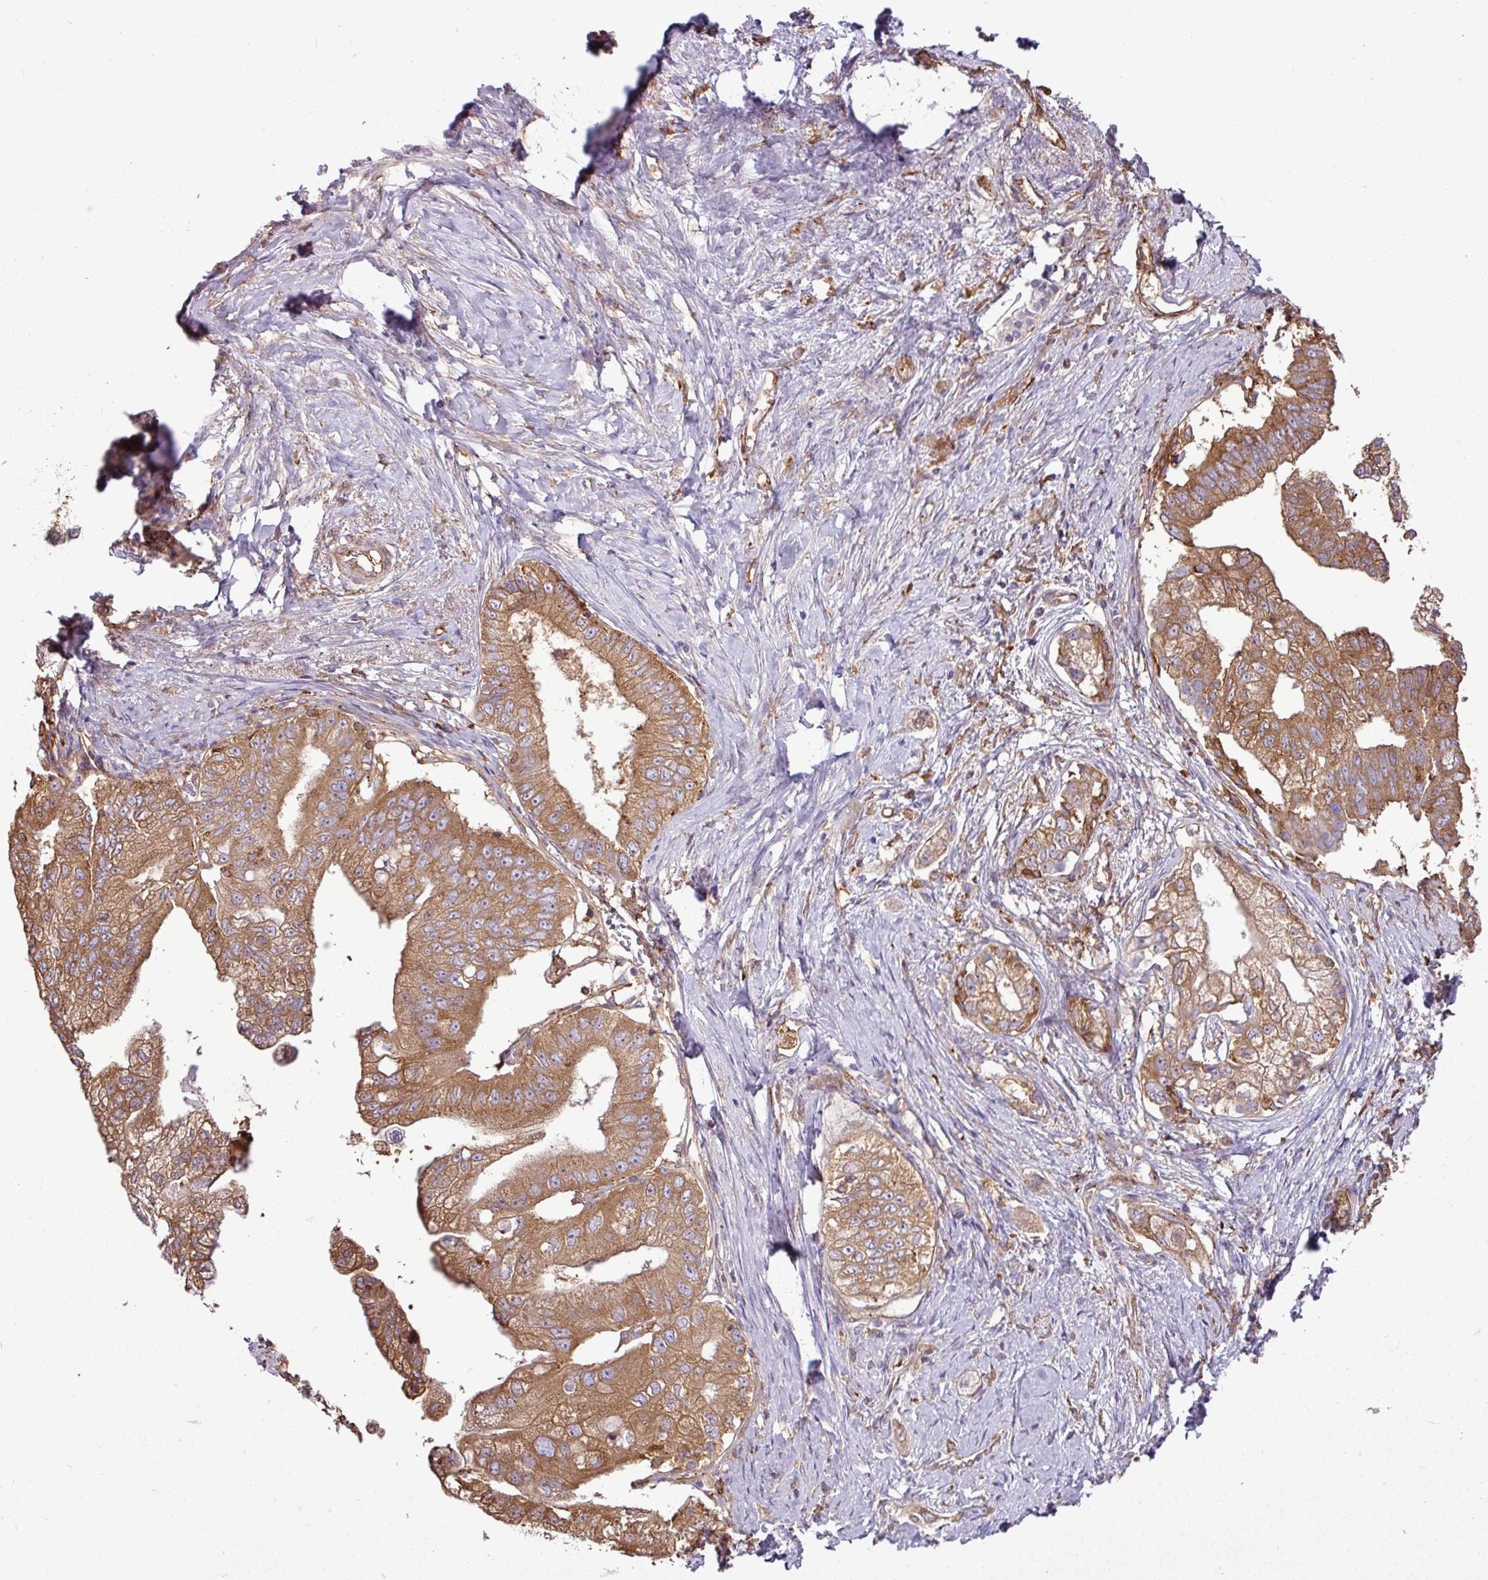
{"staining": {"intensity": "moderate", "quantity": ">75%", "location": "cytoplasmic/membranous"}, "tissue": "pancreatic cancer", "cell_type": "Tumor cells", "image_type": "cancer", "snomed": [{"axis": "morphology", "description": "Adenocarcinoma, NOS"}, {"axis": "topography", "description": "Pancreas"}], "caption": "Immunohistochemistry (IHC) of pancreatic cancer shows medium levels of moderate cytoplasmic/membranous expression in approximately >75% of tumor cells.", "gene": "PACSIN2", "patient": {"sex": "male", "age": 70}}